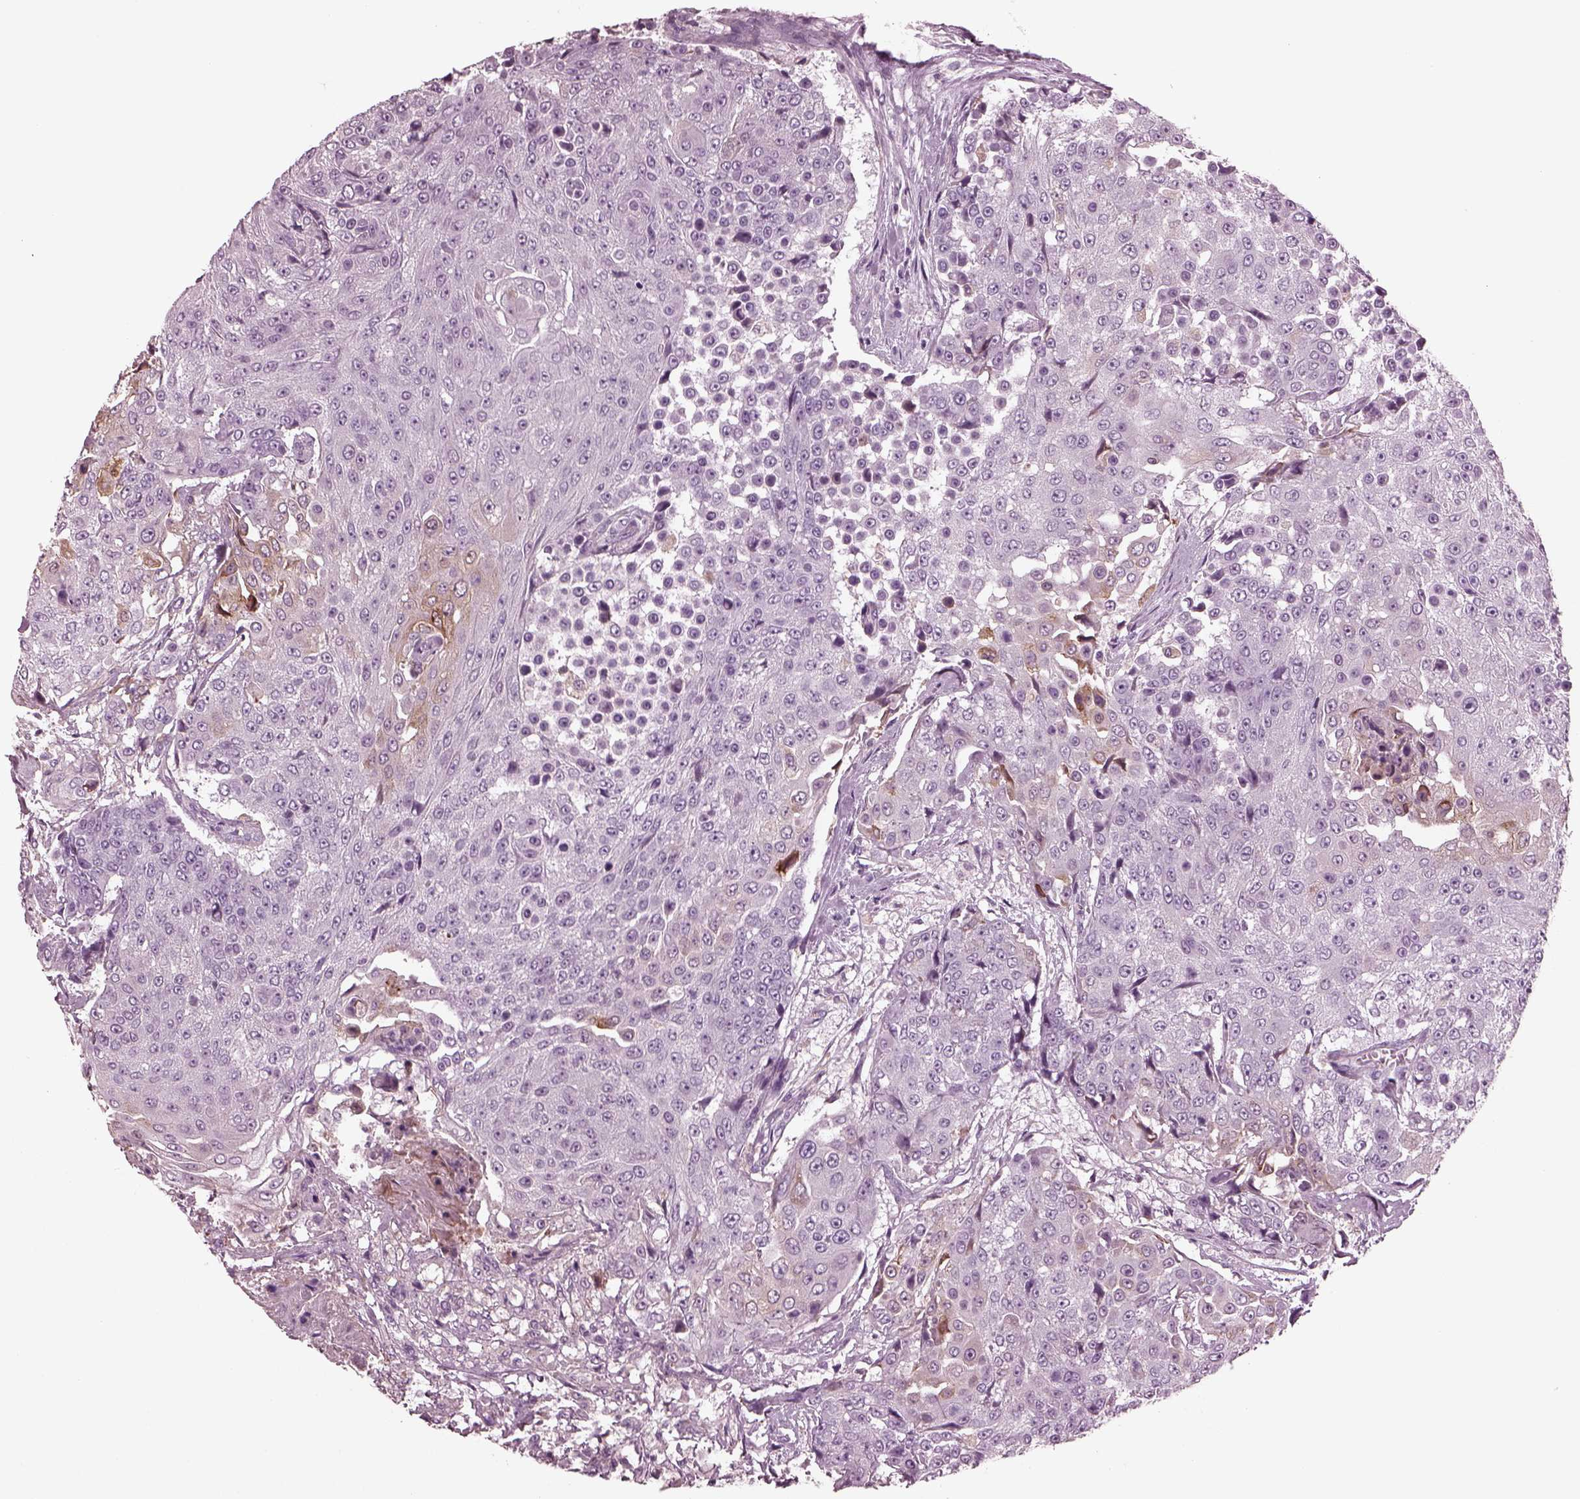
{"staining": {"intensity": "negative", "quantity": "none", "location": "none"}, "tissue": "urothelial cancer", "cell_type": "Tumor cells", "image_type": "cancer", "snomed": [{"axis": "morphology", "description": "Urothelial carcinoma, High grade"}, {"axis": "topography", "description": "Urinary bladder"}], "caption": "High magnification brightfield microscopy of high-grade urothelial carcinoma stained with DAB (brown) and counterstained with hematoxylin (blue): tumor cells show no significant staining. (DAB immunohistochemistry (IHC) visualized using brightfield microscopy, high magnification).", "gene": "GDF11", "patient": {"sex": "female", "age": 63}}